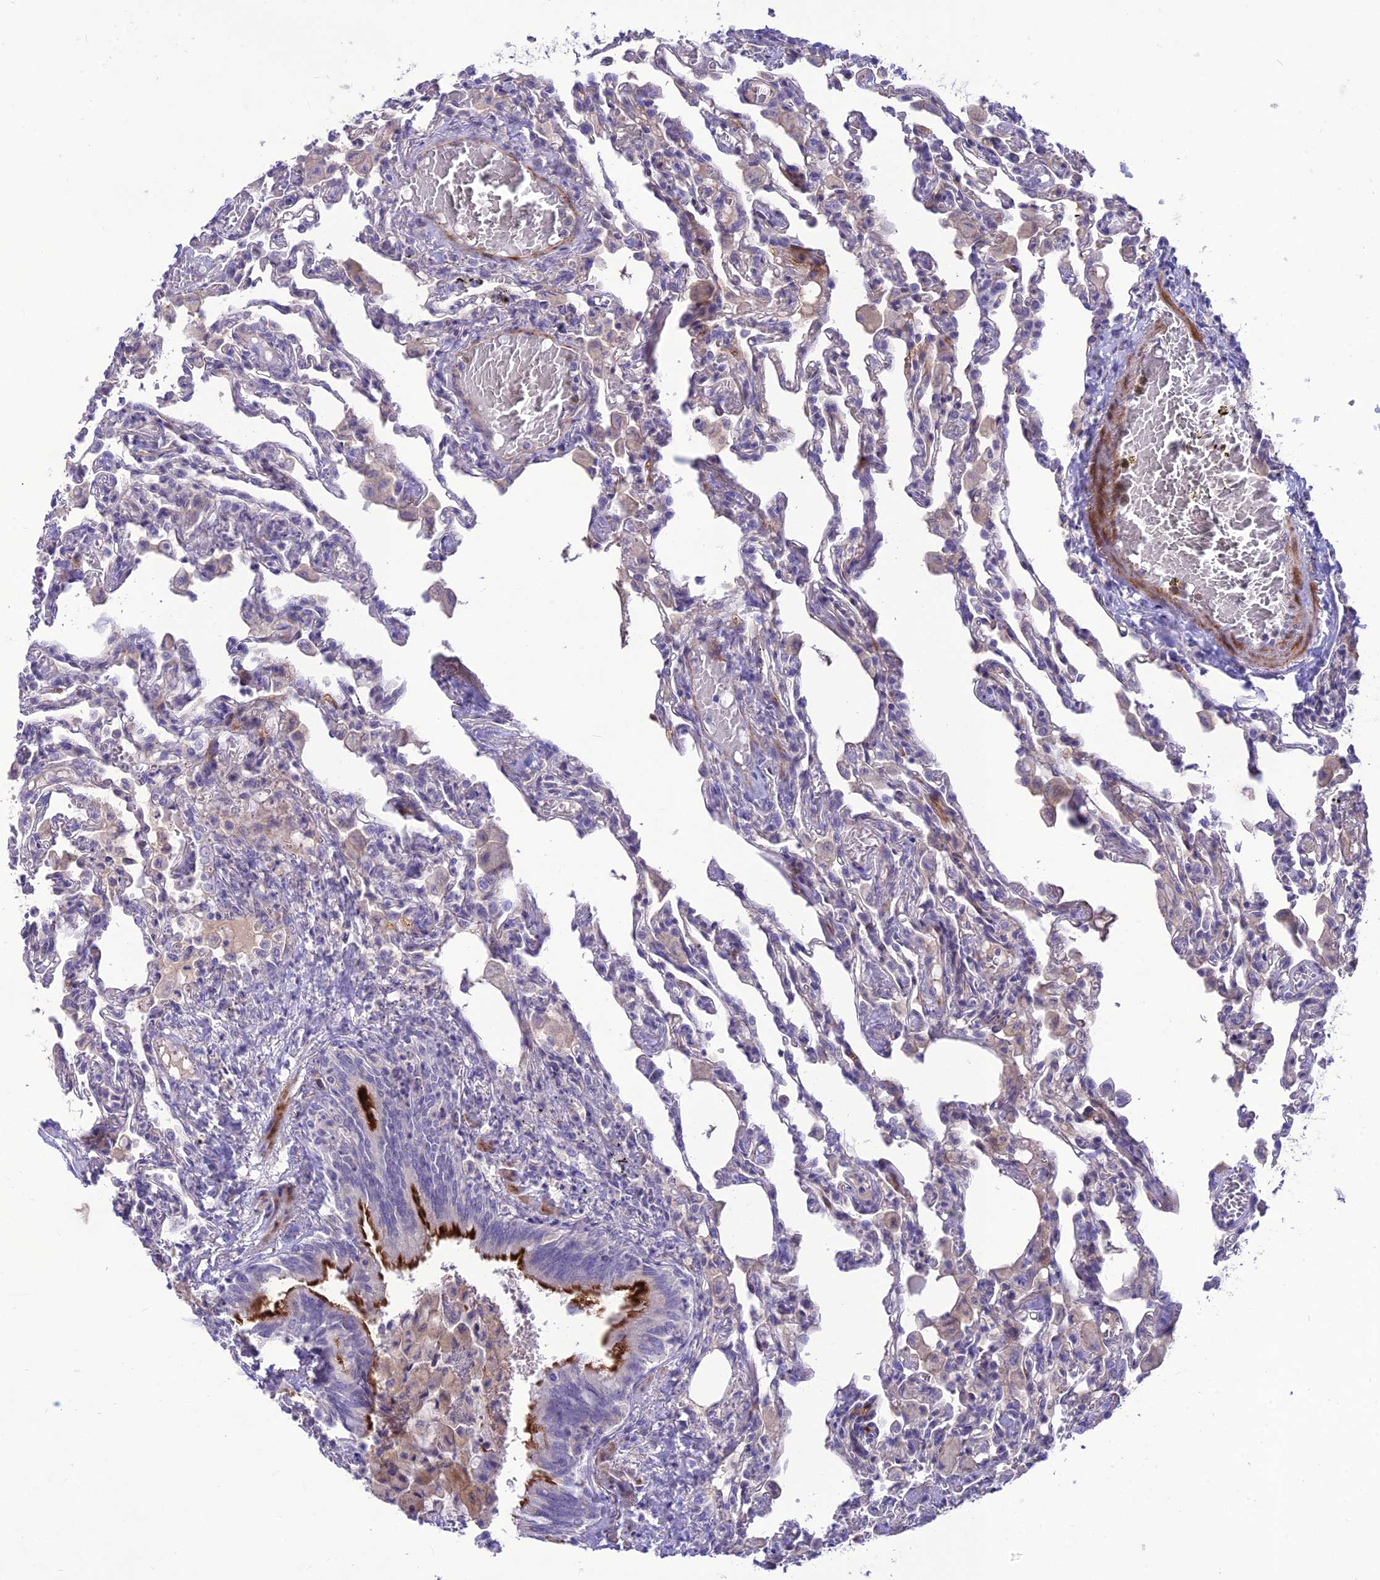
{"staining": {"intensity": "weak", "quantity": "<25%", "location": "cytoplasmic/membranous"}, "tissue": "lung", "cell_type": "Alveolar cells", "image_type": "normal", "snomed": [{"axis": "morphology", "description": "Normal tissue, NOS"}, {"axis": "topography", "description": "Bronchus"}, {"axis": "topography", "description": "Lung"}], "caption": "A high-resolution micrograph shows immunohistochemistry staining of benign lung, which shows no significant staining in alveolar cells.", "gene": "TEKT3", "patient": {"sex": "female", "age": 49}}